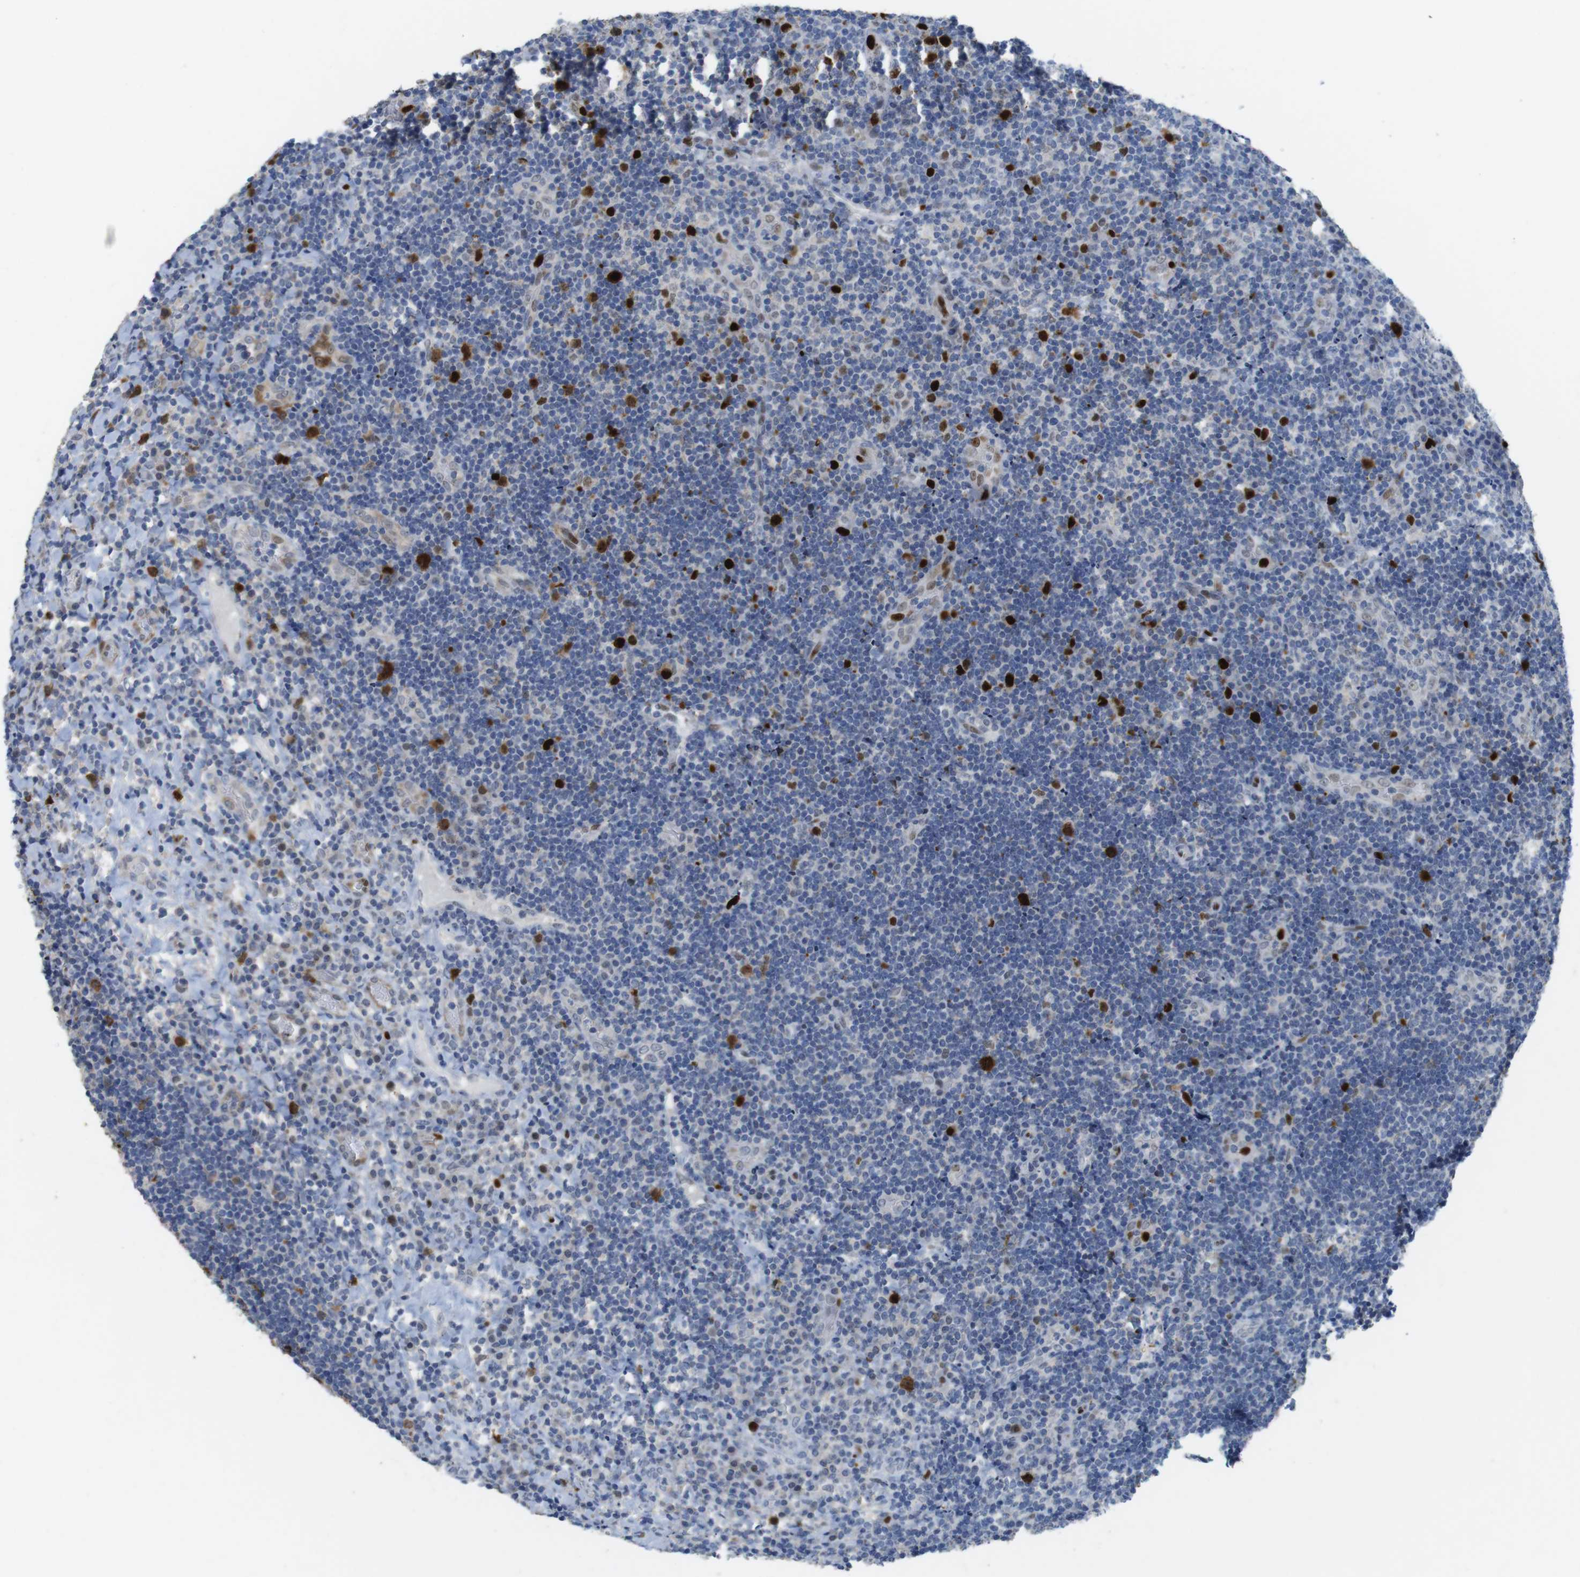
{"staining": {"intensity": "strong", "quantity": "<25%", "location": "nuclear"}, "tissue": "lymphoma", "cell_type": "Tumor cells", "image_type": "cancer", "snomed": [{"axis": "morphology", "description": "Malignant lymphoma, non-Hodgkin's type, High grade"}, {"axis": "topography", "description": "Tonsil"}], "caption": "There is medium levels of strong nuclear staining in tumor cells of lymphoma, as demonstrated by immunohistochemical staining (brown color).", "gene": "KPNA2", "patient": {"sex": "female", "age": 36}}